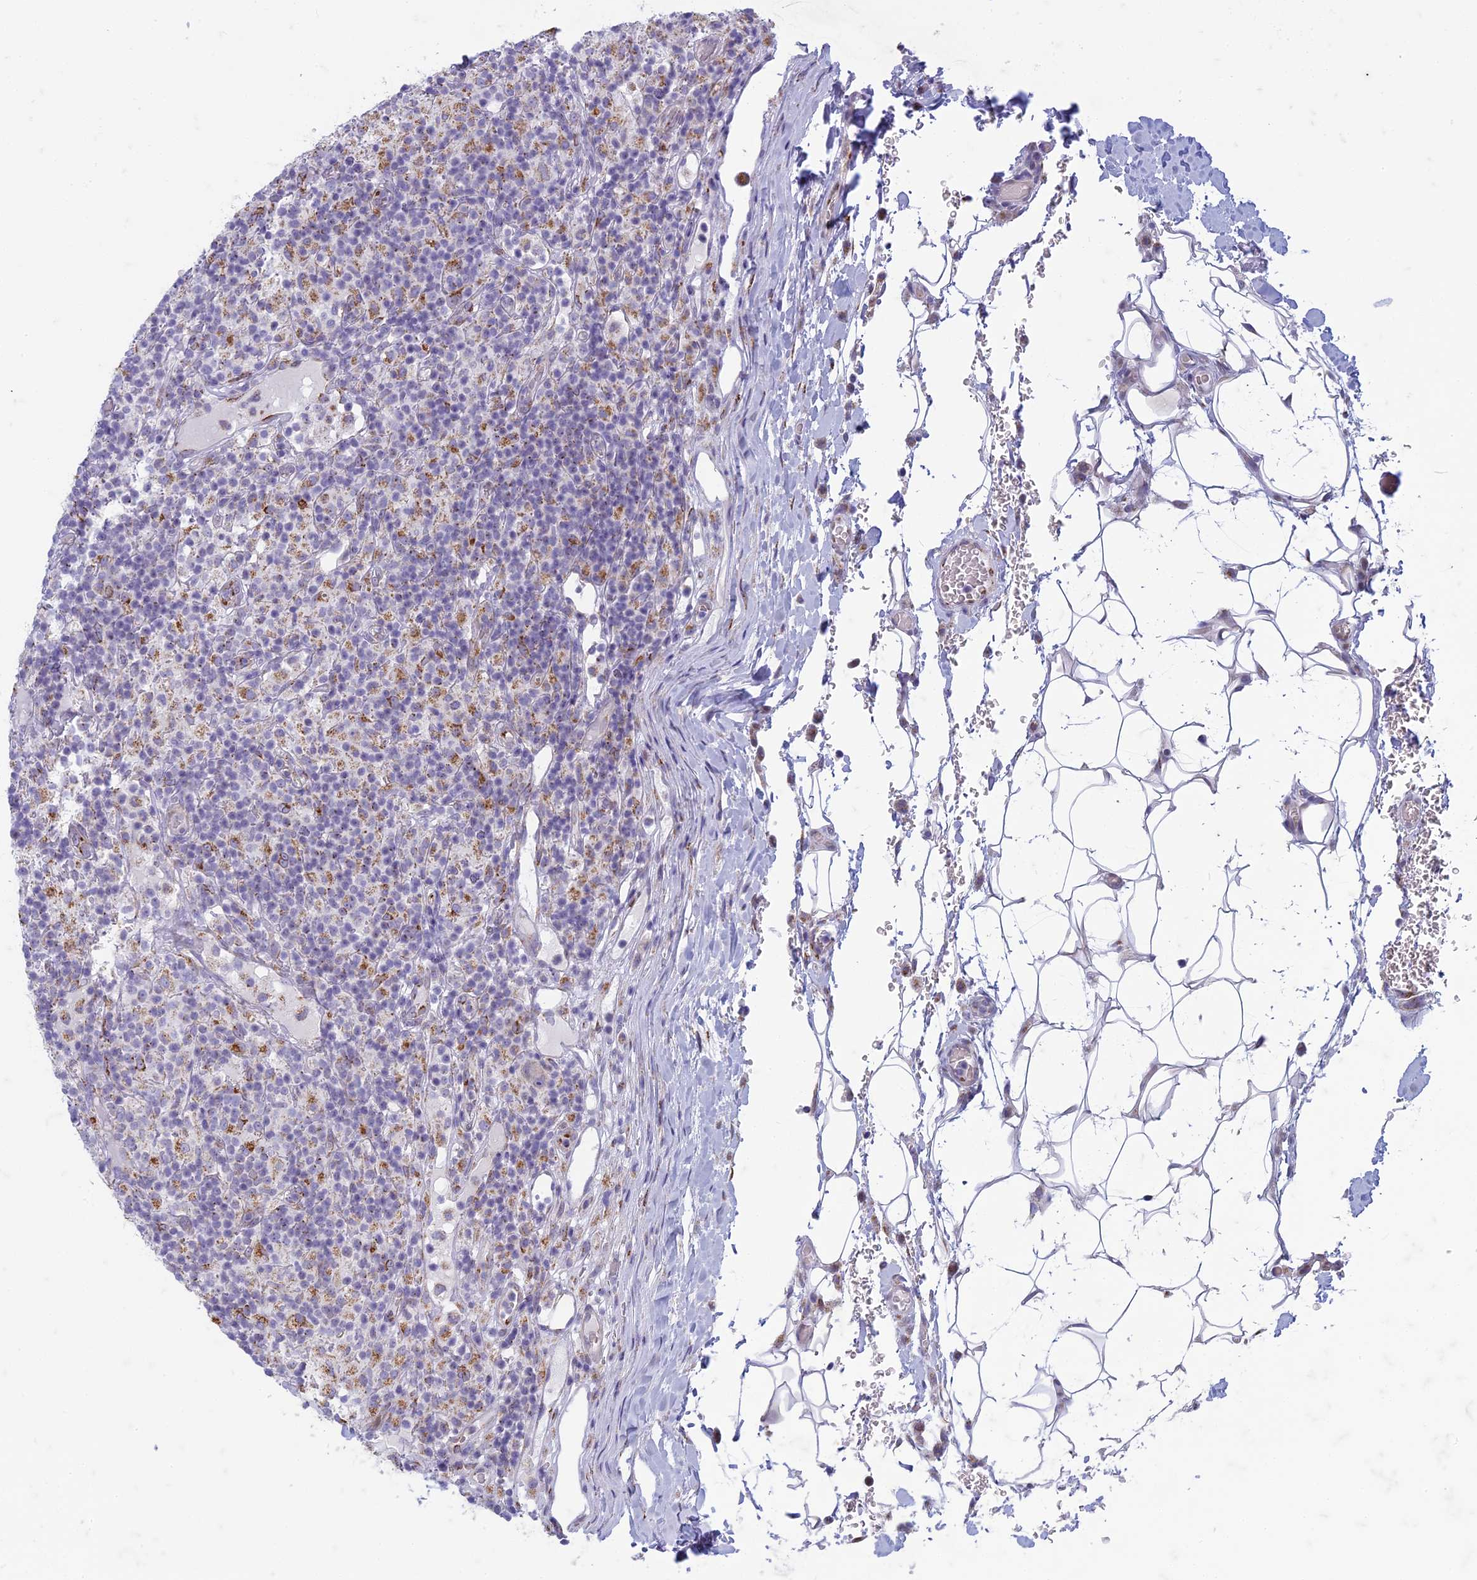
{"staining": {"intensity": "weak", "quantity": "<25%", "location": "cytoplasmic/membranous"}, "tissue": "lymphoma", "cell_type": "Tumor cells", "image_type": "cancer", "snomed": [{"axis": "morphology", "description": "Hodgkin's disease, NOS"}, {"axis": "topography", "description": "Lymph node"}], "caption": "DAB immunohistochemical staining of human Hodgkin's disease exhibits no significant expression in tumor cells. Nuclei are stained in blue.", "gene": "FAM3C", "patient": {"sex": "male", "age": 70}}